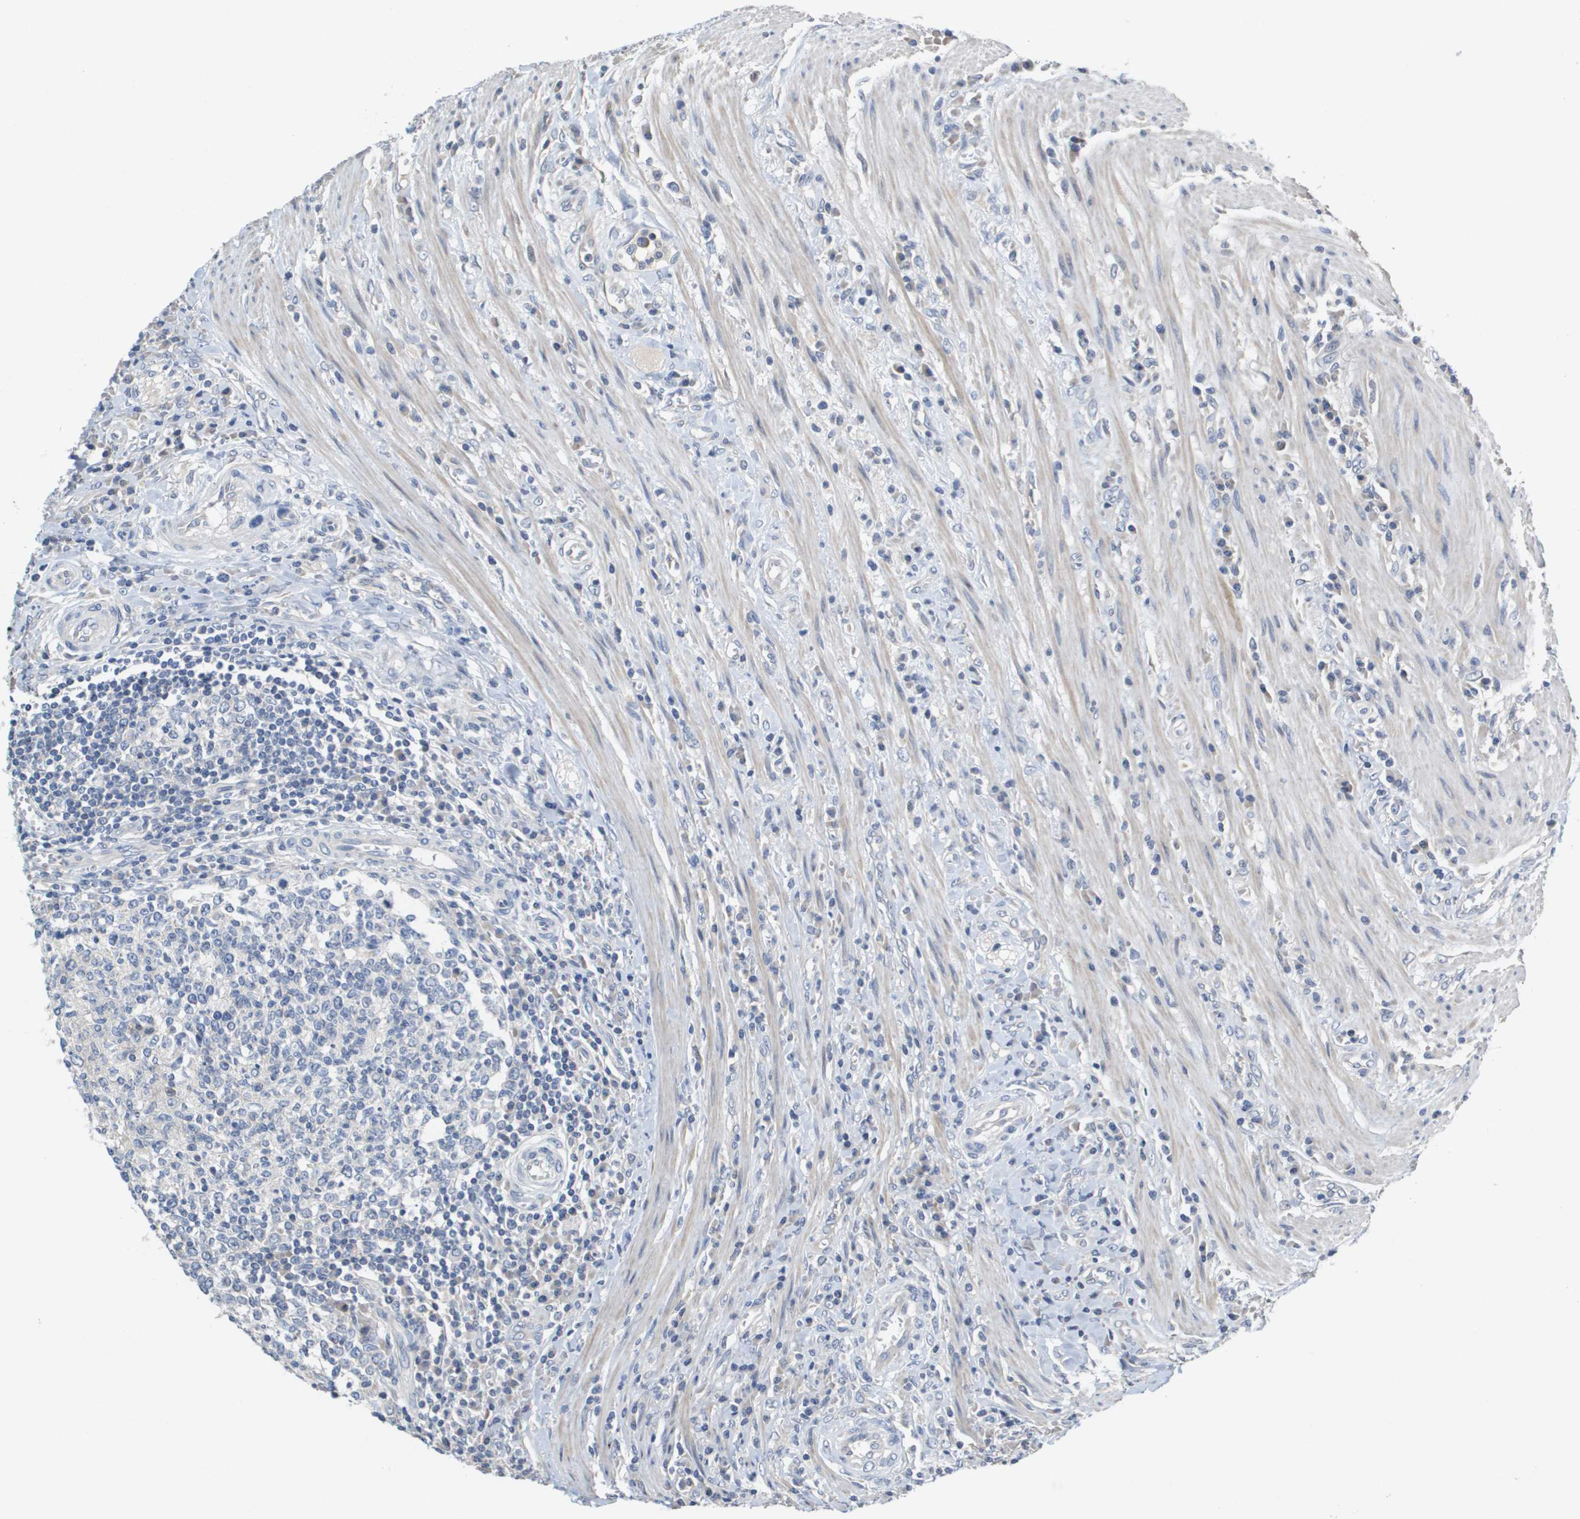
{"staining": {"intensity": "negative", "quantity": "none", "location": "none"}, "tissue": "colorectal cancer", "cell_type": "Tumor cells", "image_type": "cancer", "snomed": [{"axis": "morphology", "description": "Inflammation, NOS"}, {"axis": "morphology", "description": "Adenocarcinoma, NOS"}, {"axis": "topography", "description": "Colon"}], "caption": "The immunohistochemistry (IHC) micrograph has no significant staining in tumor cells of colorectal adenocarcinoma tissue.", "gene": "CAPN11", "patient": {"sex": "male", "age": 72}}